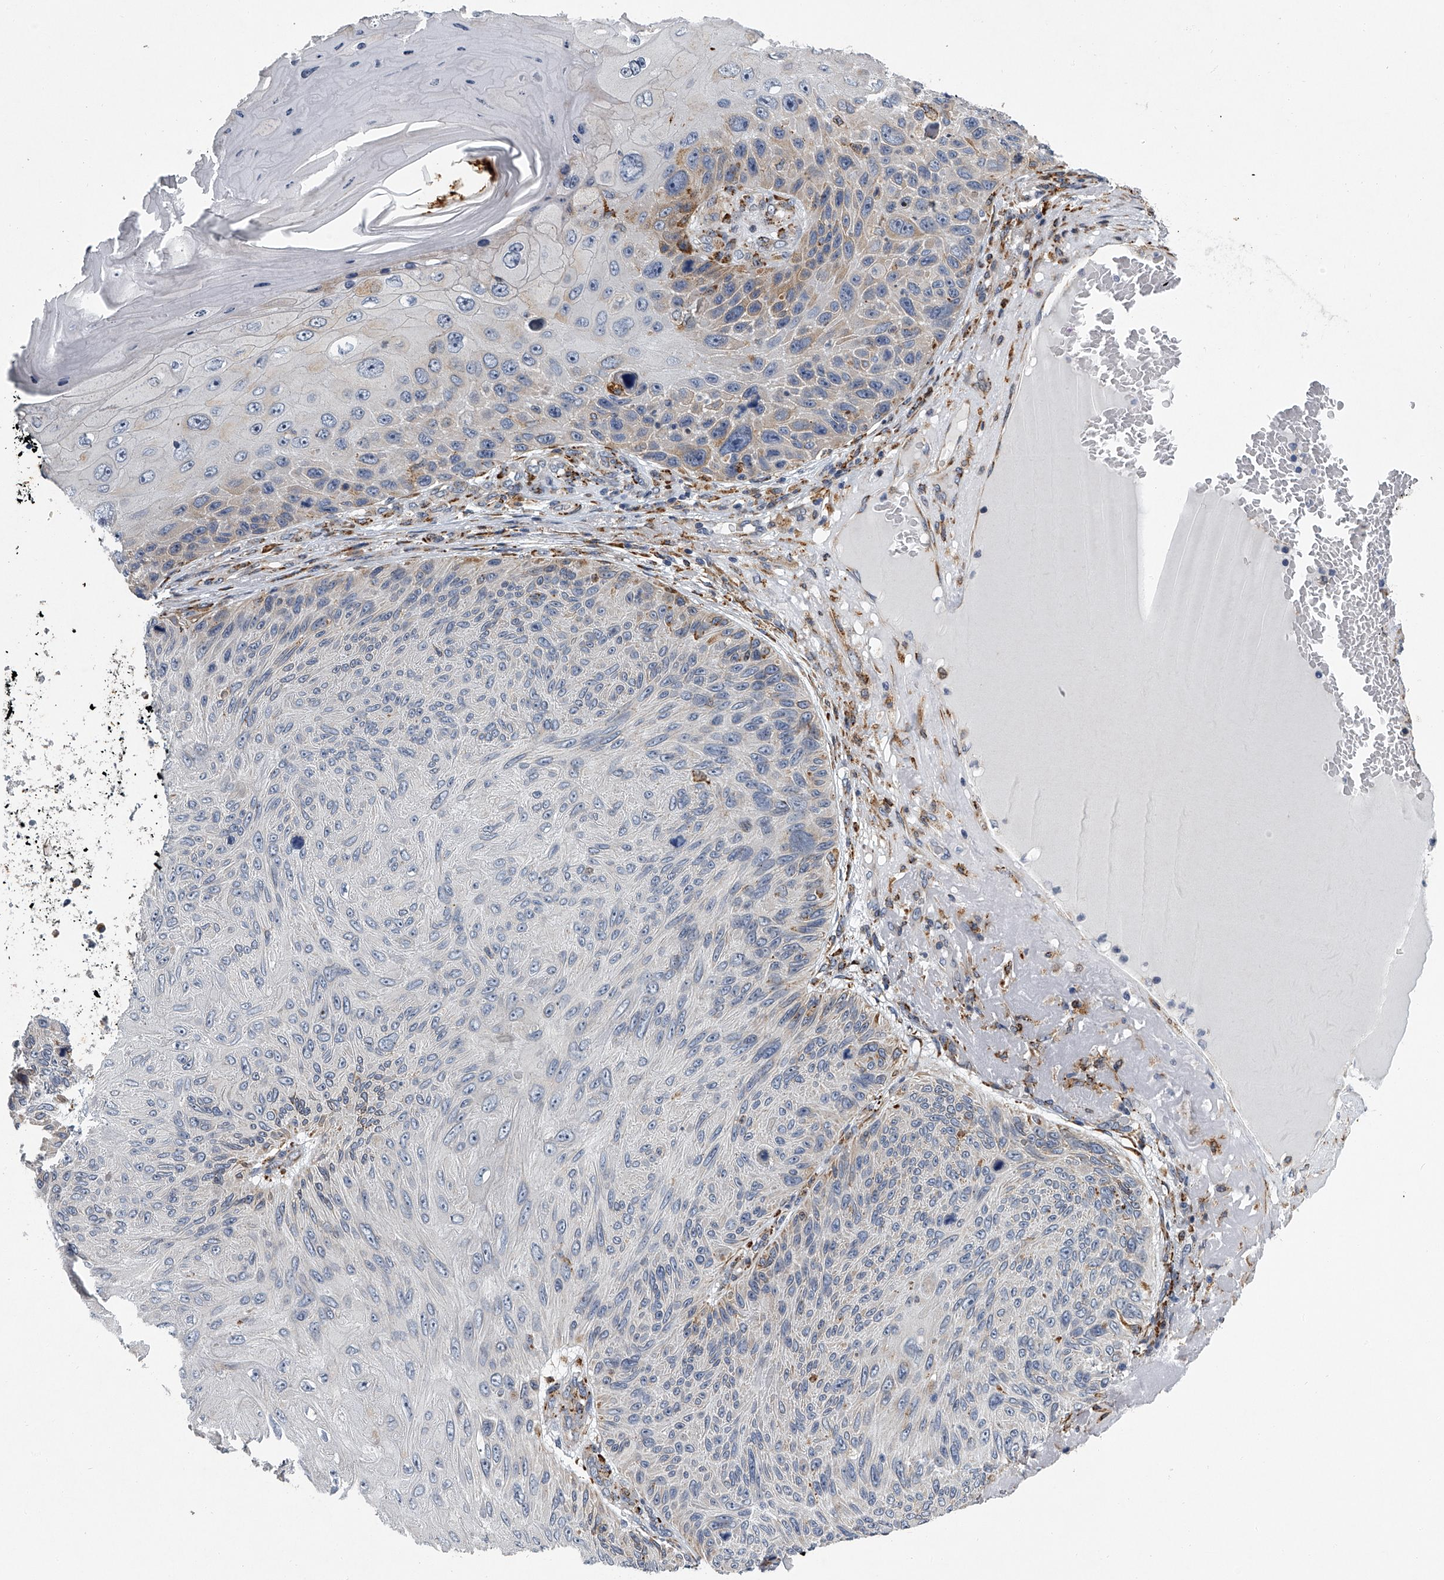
{"staining": {"intensity": "weak", "quantity": "<25%", "location": "cytoplasmic/membranous"}, "tissue": "skin cancer", "cell_type": "Tumor cells", "image_type": "cancer", "snomed": [{"axis": "morphology", "description": "Squamous cell carcinoma, NOS"}, {"axis": "topography", "description": "Skin"}], "caption": "This is an IHC micrograph of skin squamous cell carcinoma. There is no staining in tumor cells.", "gene": "TMEM63C", "patient": {"sex": "female", "age": 88}}